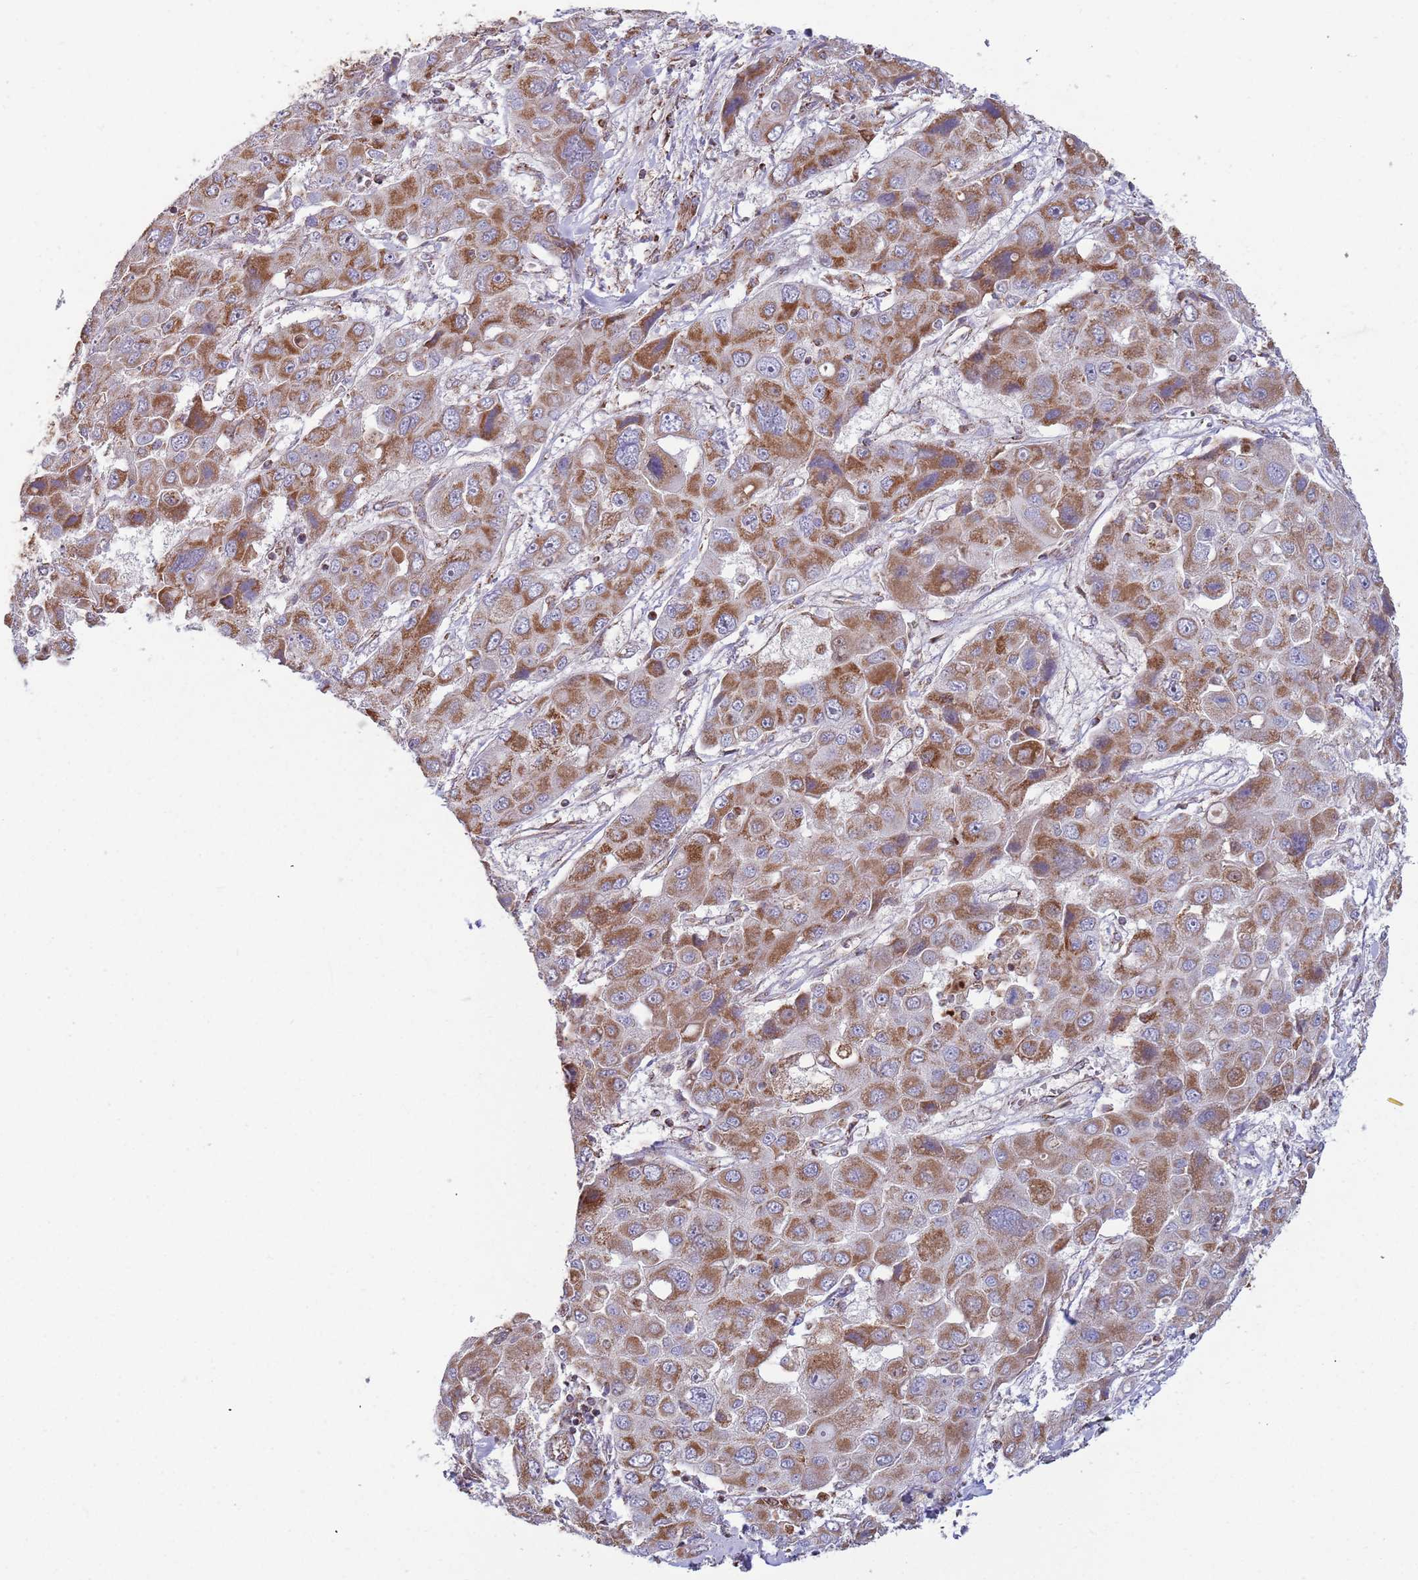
{"staining": {"intensity": "moderate", "quantity": ">75%", "location": "cytoplasmic/membranous"}, "tissue": "liver cancer", "cell_type": "Tumor cells", "image_type": "cancer", "snomed": [{"axis": "morphology", "description": "Cholangiocarcinoma"}, {"axis": "topography", "description": "Liver"}], "caption": "This is an image of immunohistochemistry (IHC) staining of cholangiocarcinoma (liver), which shows moderate expression in the cytoplasmic/membranous of tumor cells.", "gene": "VPS16", "patient": {"sex": "male", "age": 67}}